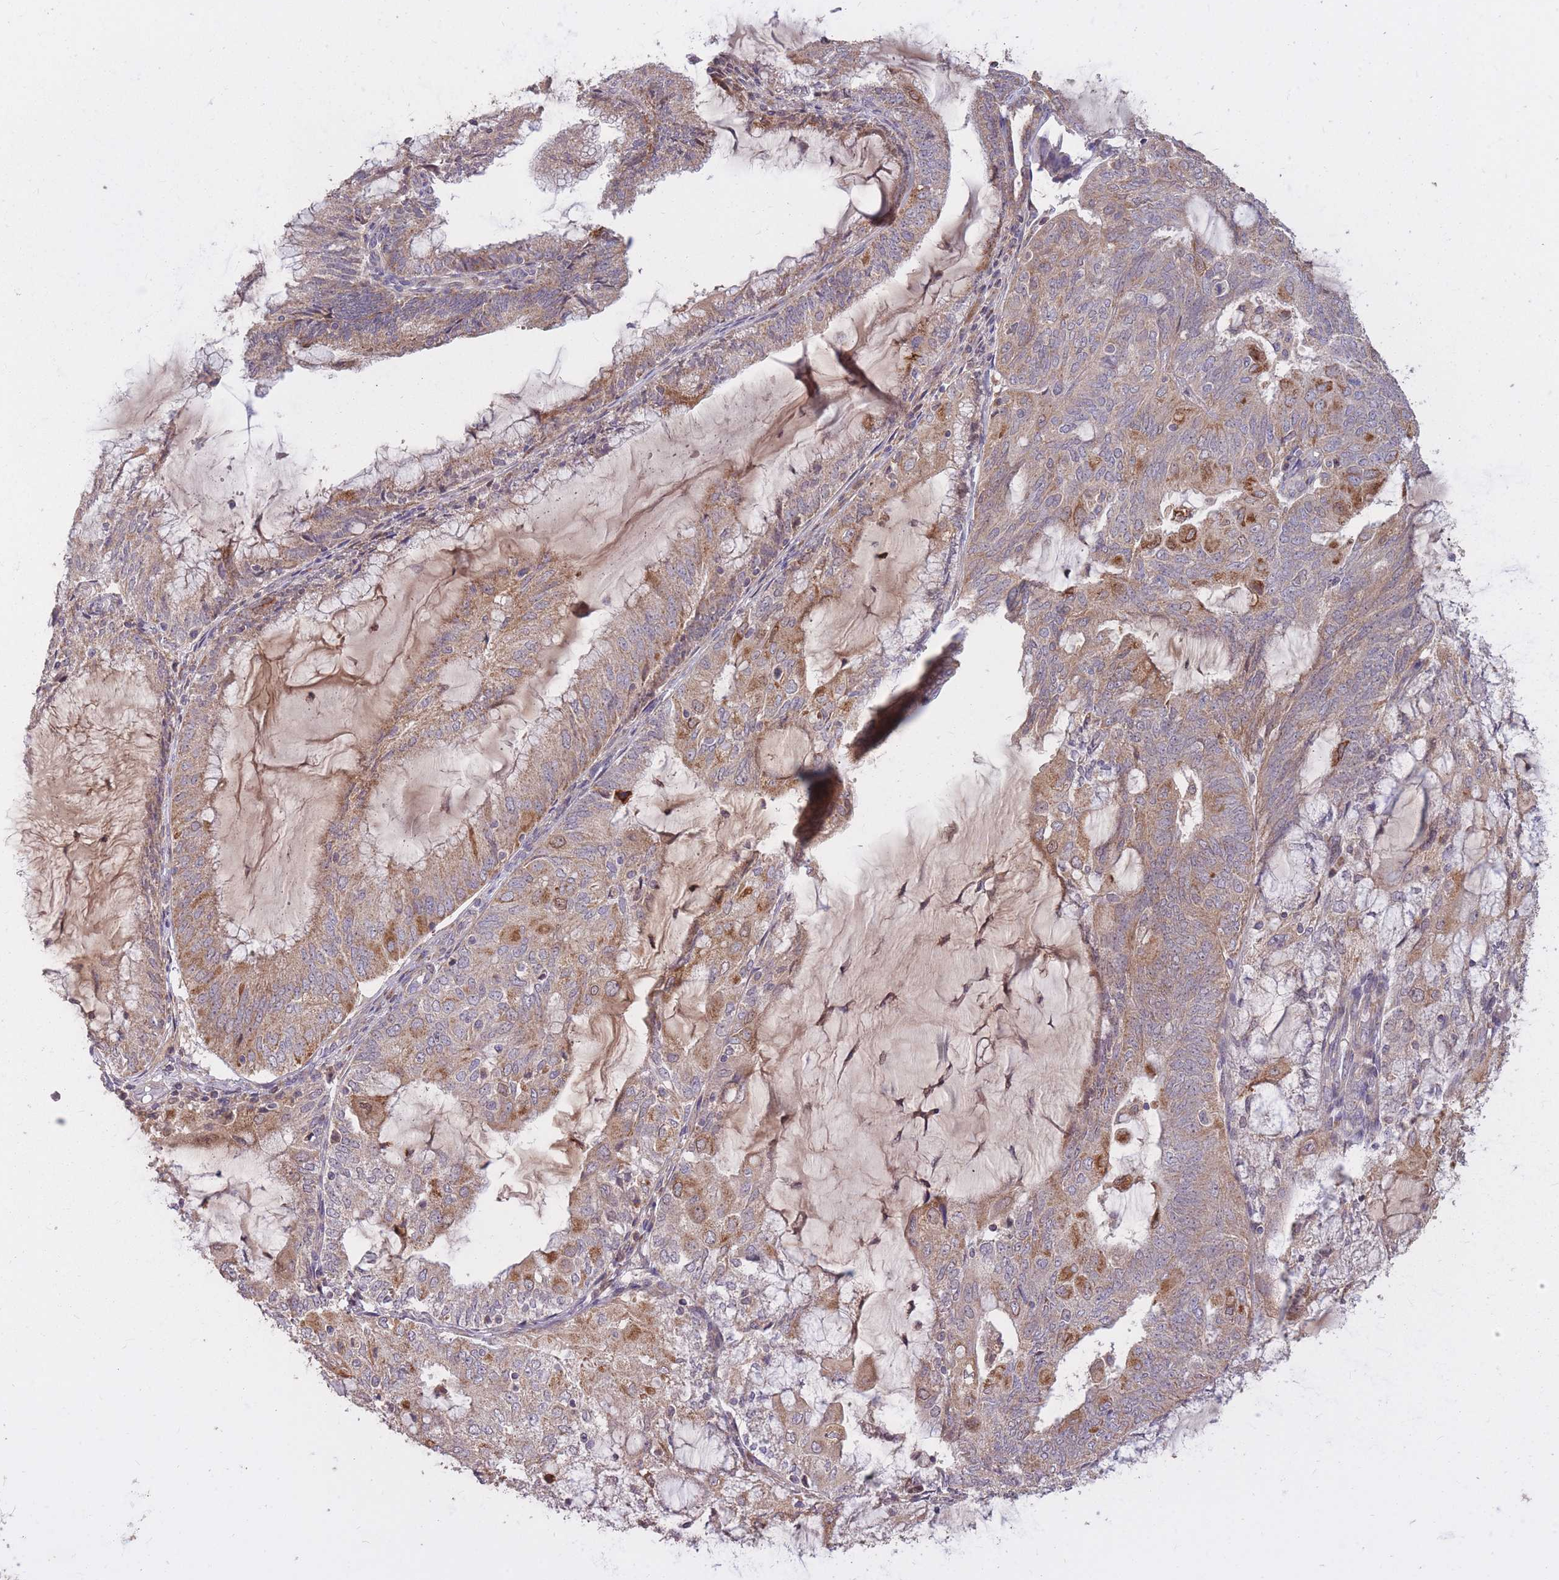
{"staining": {"intensity": "moderate", "quantity": "25%-75%", "location": "cytoplasmic/membranous"}, "tissue": "endometrial cancer", "cell_type": "Tumor cells", "image_type": "cancer", "snomed": [{"axis": "morphology", "description": "Adenocarcinoma, NOS"}, {"axis": "topography", "description": "Endometrium"}], "caption": "Immunohistochemistry (IHC) of human endometrial adenocarcinoma reveals medium levels of moderate cytoplasmic/membranous expression in about 25%-75% of tumor cells. The staining is performed using DAB (3,3'-diaminobenzidine) brown chromogen to label protein expression. The nuclei are counter-stained blue using hematoxylin.", "gene": "IGF2BP2", "patient": {"sex": "female", "age": 81}}